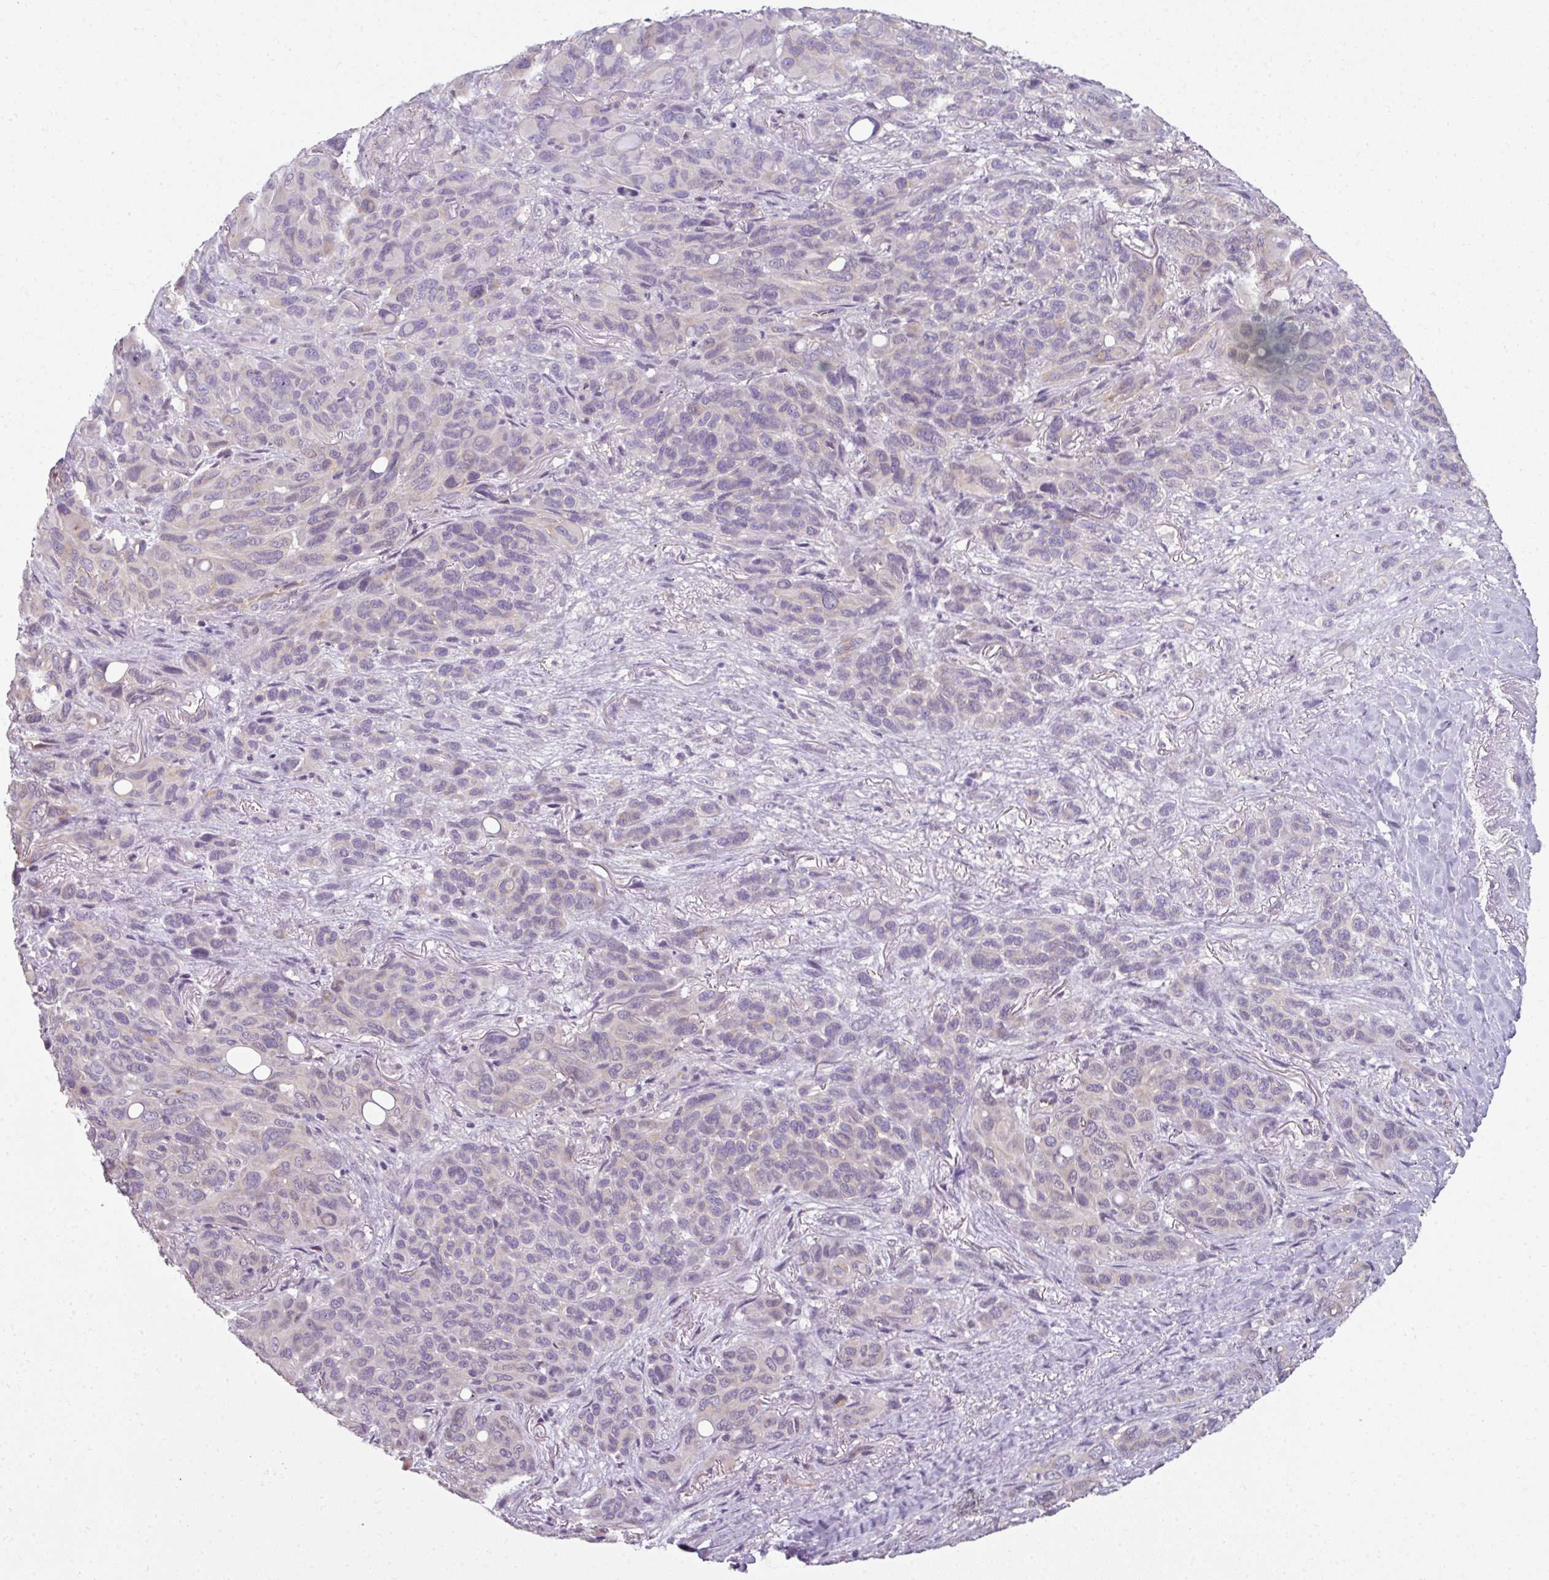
{"staining": {"intensity": "negative", "quantity": "none", "location": "none"}, "tissue": "melanoma", "cell_type": "Tumor cells", "image_type": "cancer", "snomed": [{"axis": "morphology", "description": "Malignant melanoma, Metastatic site"}, {"axis": "topography", "description": "Lung"}], "caption": "IHC photomicrograph of neoplastic tissue: human malignant melanoma (metastatic site) stained with DAB demonstrates no significant protein staining in tumor cells.", "gene": "C19orf33", "patient": {"sex": "male", "age": 48}}